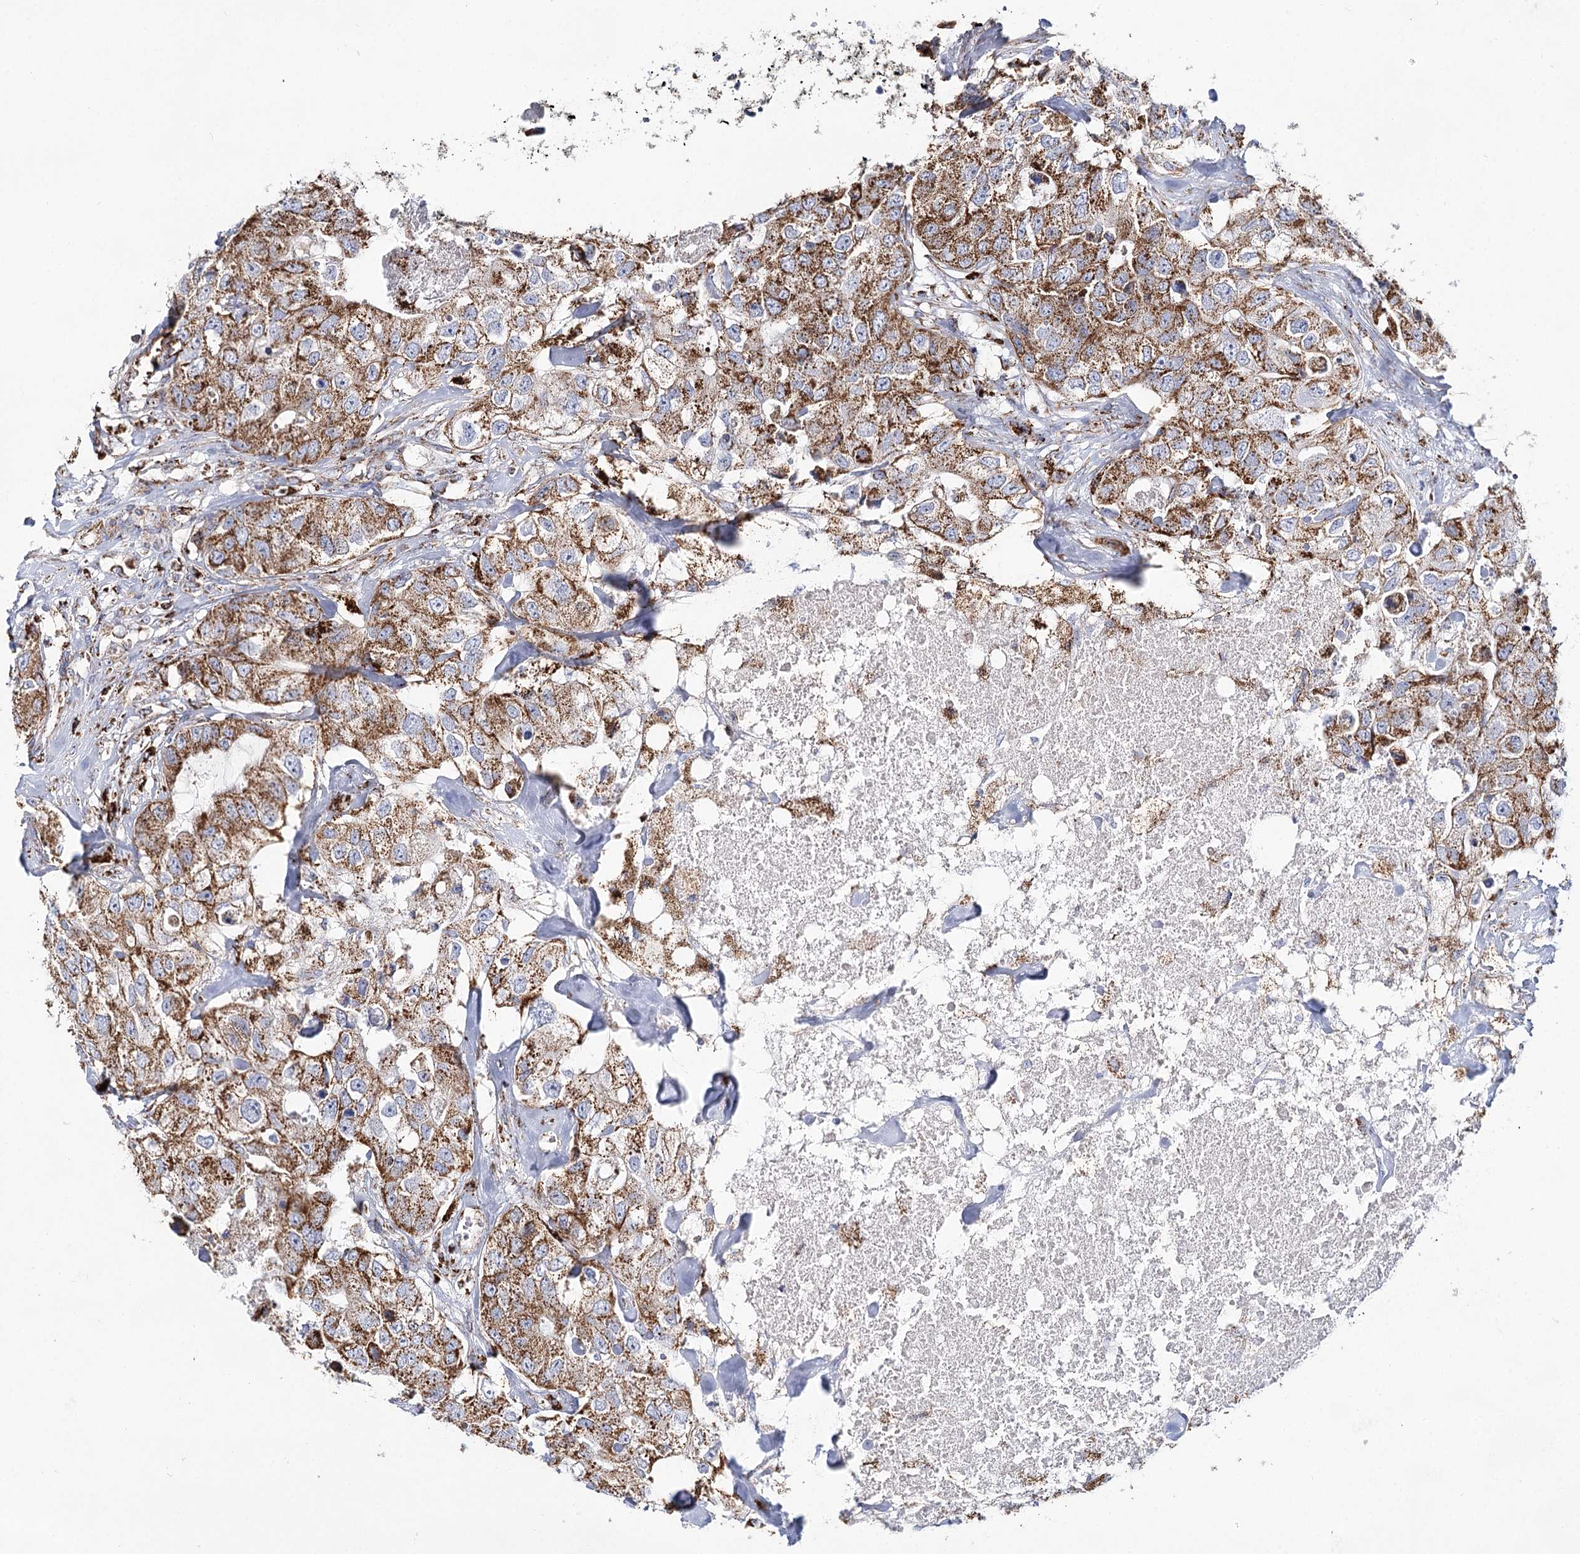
{"staining": {"intensity": "moderate", "quantity": ">75%", "location": "cytoplasmic/membranous"}, "tissue": "breast cancer", "cell_type": "Tumor cells", "image_type": "cancer", "snomed": [{"axis": "morphology", "description": "Duct carcinoma"}, {"axis": "topography", "description": "Breast"}], "caption": "Tumor cells exhibit moderate cytoplasmic/membranous staining in about >75% of cells in breast cancer.", "gene": "NADK2", "patient": {"sex": "female", "age": 62}}